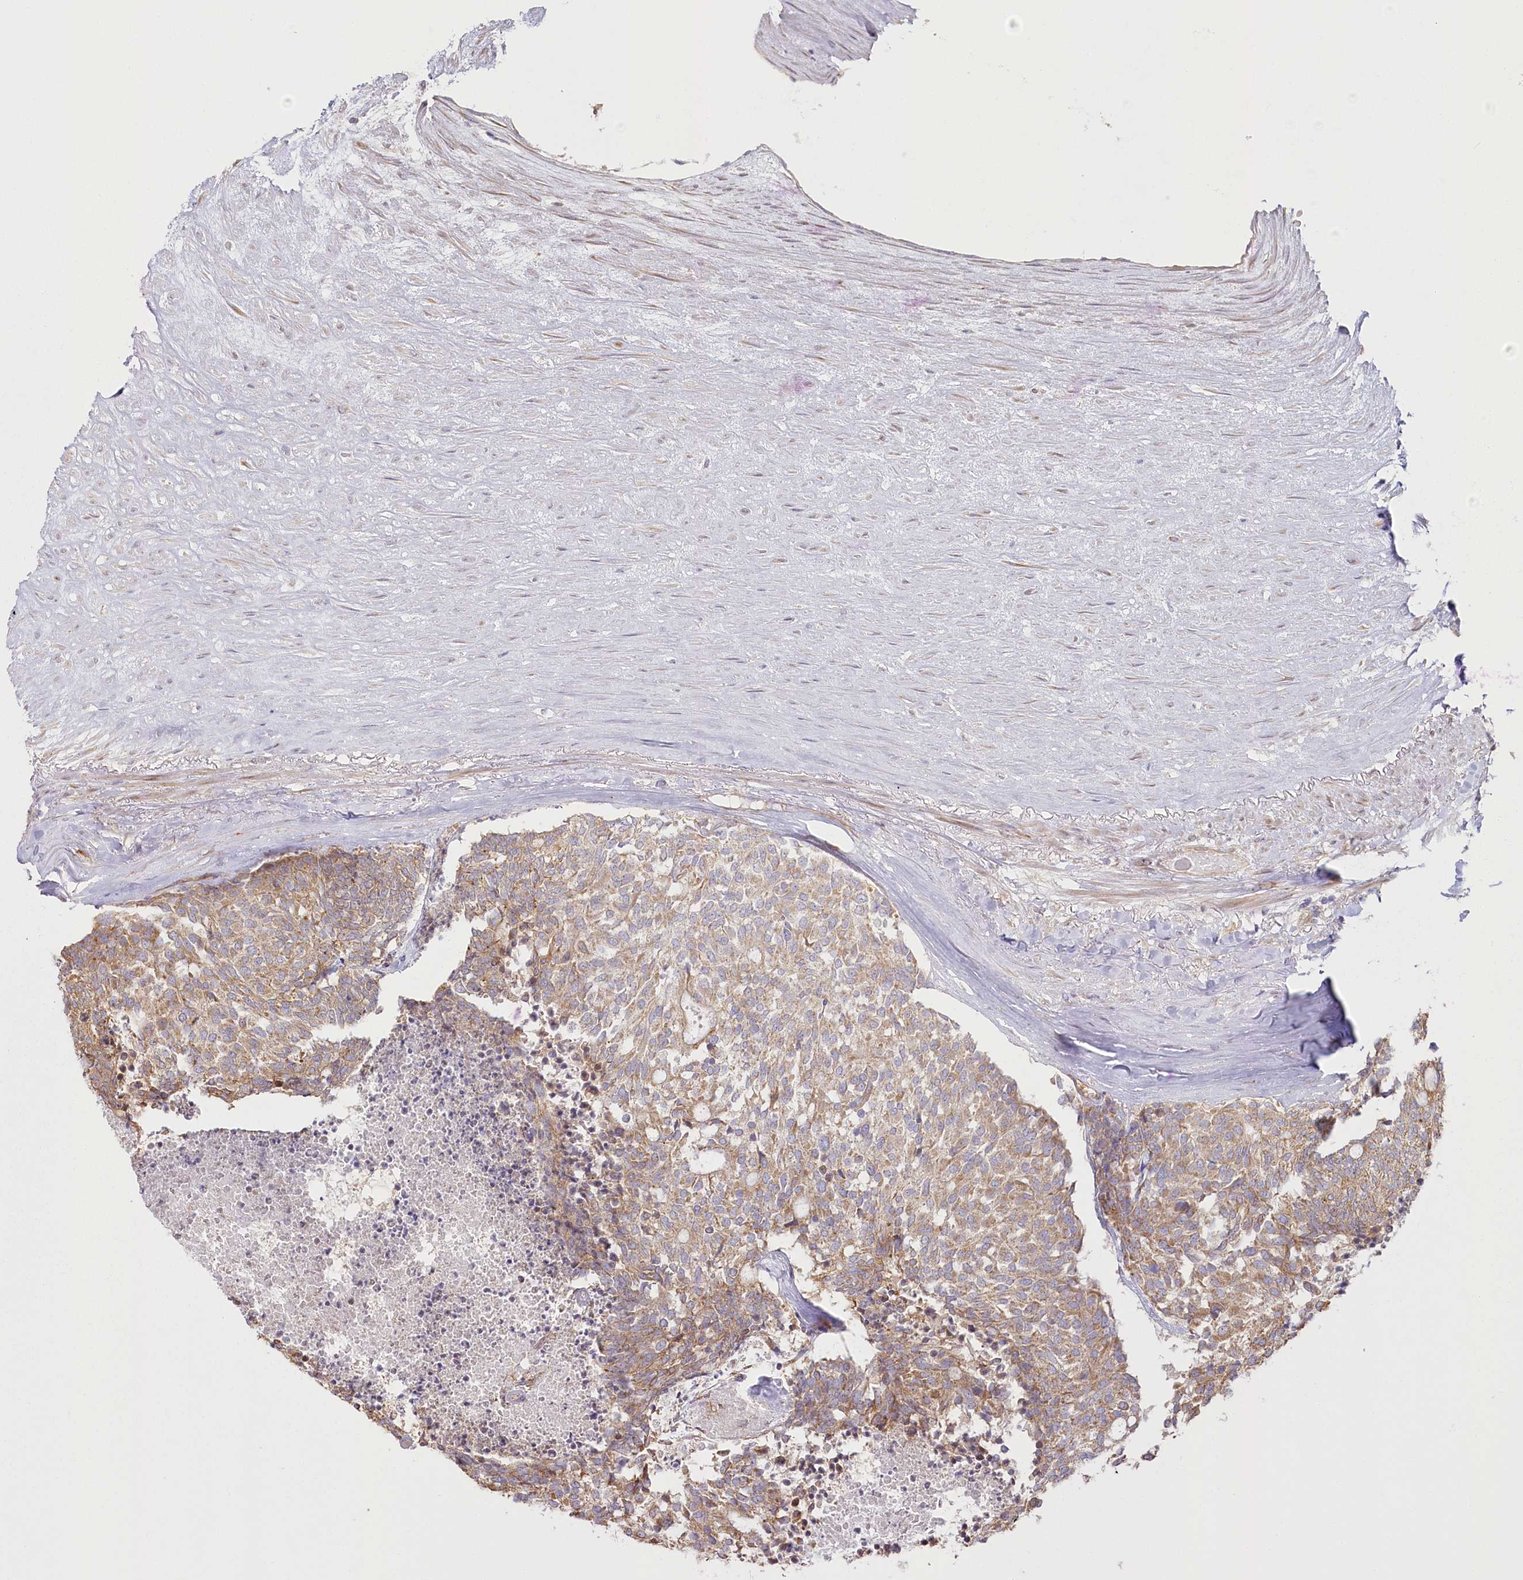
{"staining": {"intensity": "moderate", "quantity": ">75%", "location": "cytoplasmic/membranous"}, "tissue": "carcinoid", "cell_type": "Tumor cells", "image_type": "cancer", "snomed": [{"axis": "morphology", "description": "Carcinoid, malignant, NOS"}, {"axis": "topography", "description": "Pancreas"}], "caption": "Human malignant carcinoid stained for a protein (brown) demonstrates moderate cytoplasmic/membranous positive expression in about >75% of tumor cells.", "gene": "HARS2", "patient": {"sex": "female", "age": 54}}